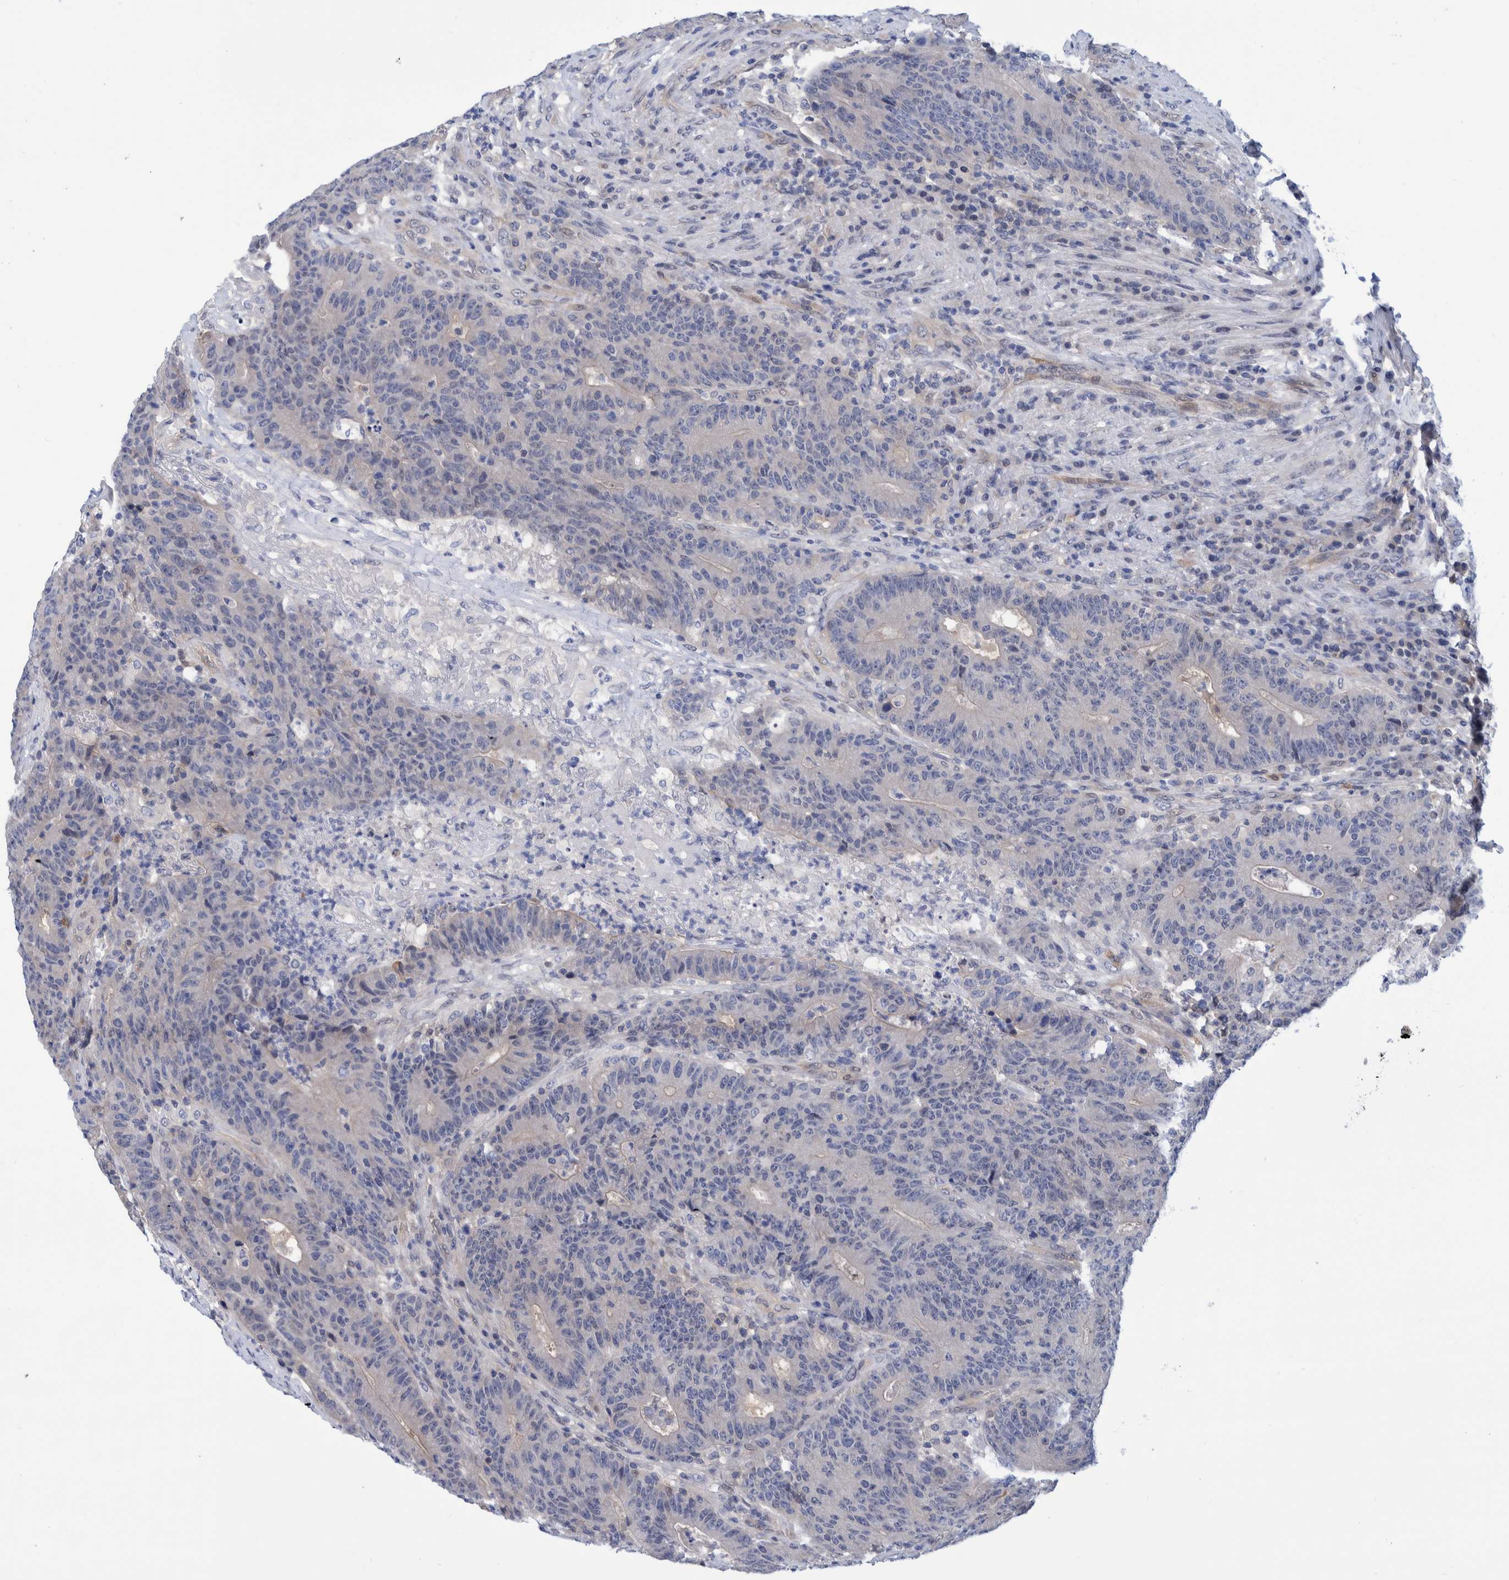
{"staining": {"intensity": "negative", "quantity": "none", "location": "none"}, "tissue": "colorectal cancer", "cell_type": "Tumor cells", "image_type": "cancer", "snomed": [{"axis": "morphology", "description": "Normal tissue, NOS"}, {"axis": "morphology", "description": "Adenocarcinoma, NOS"}, {"axis": "topography", "description": "Colon"}], "caption": "A micrograph of human adenocarcinoma (colorectal) is negative for staining in tumor cells.", "gene": "PFAS", "patient": {"sex": "female", "age": 75}}